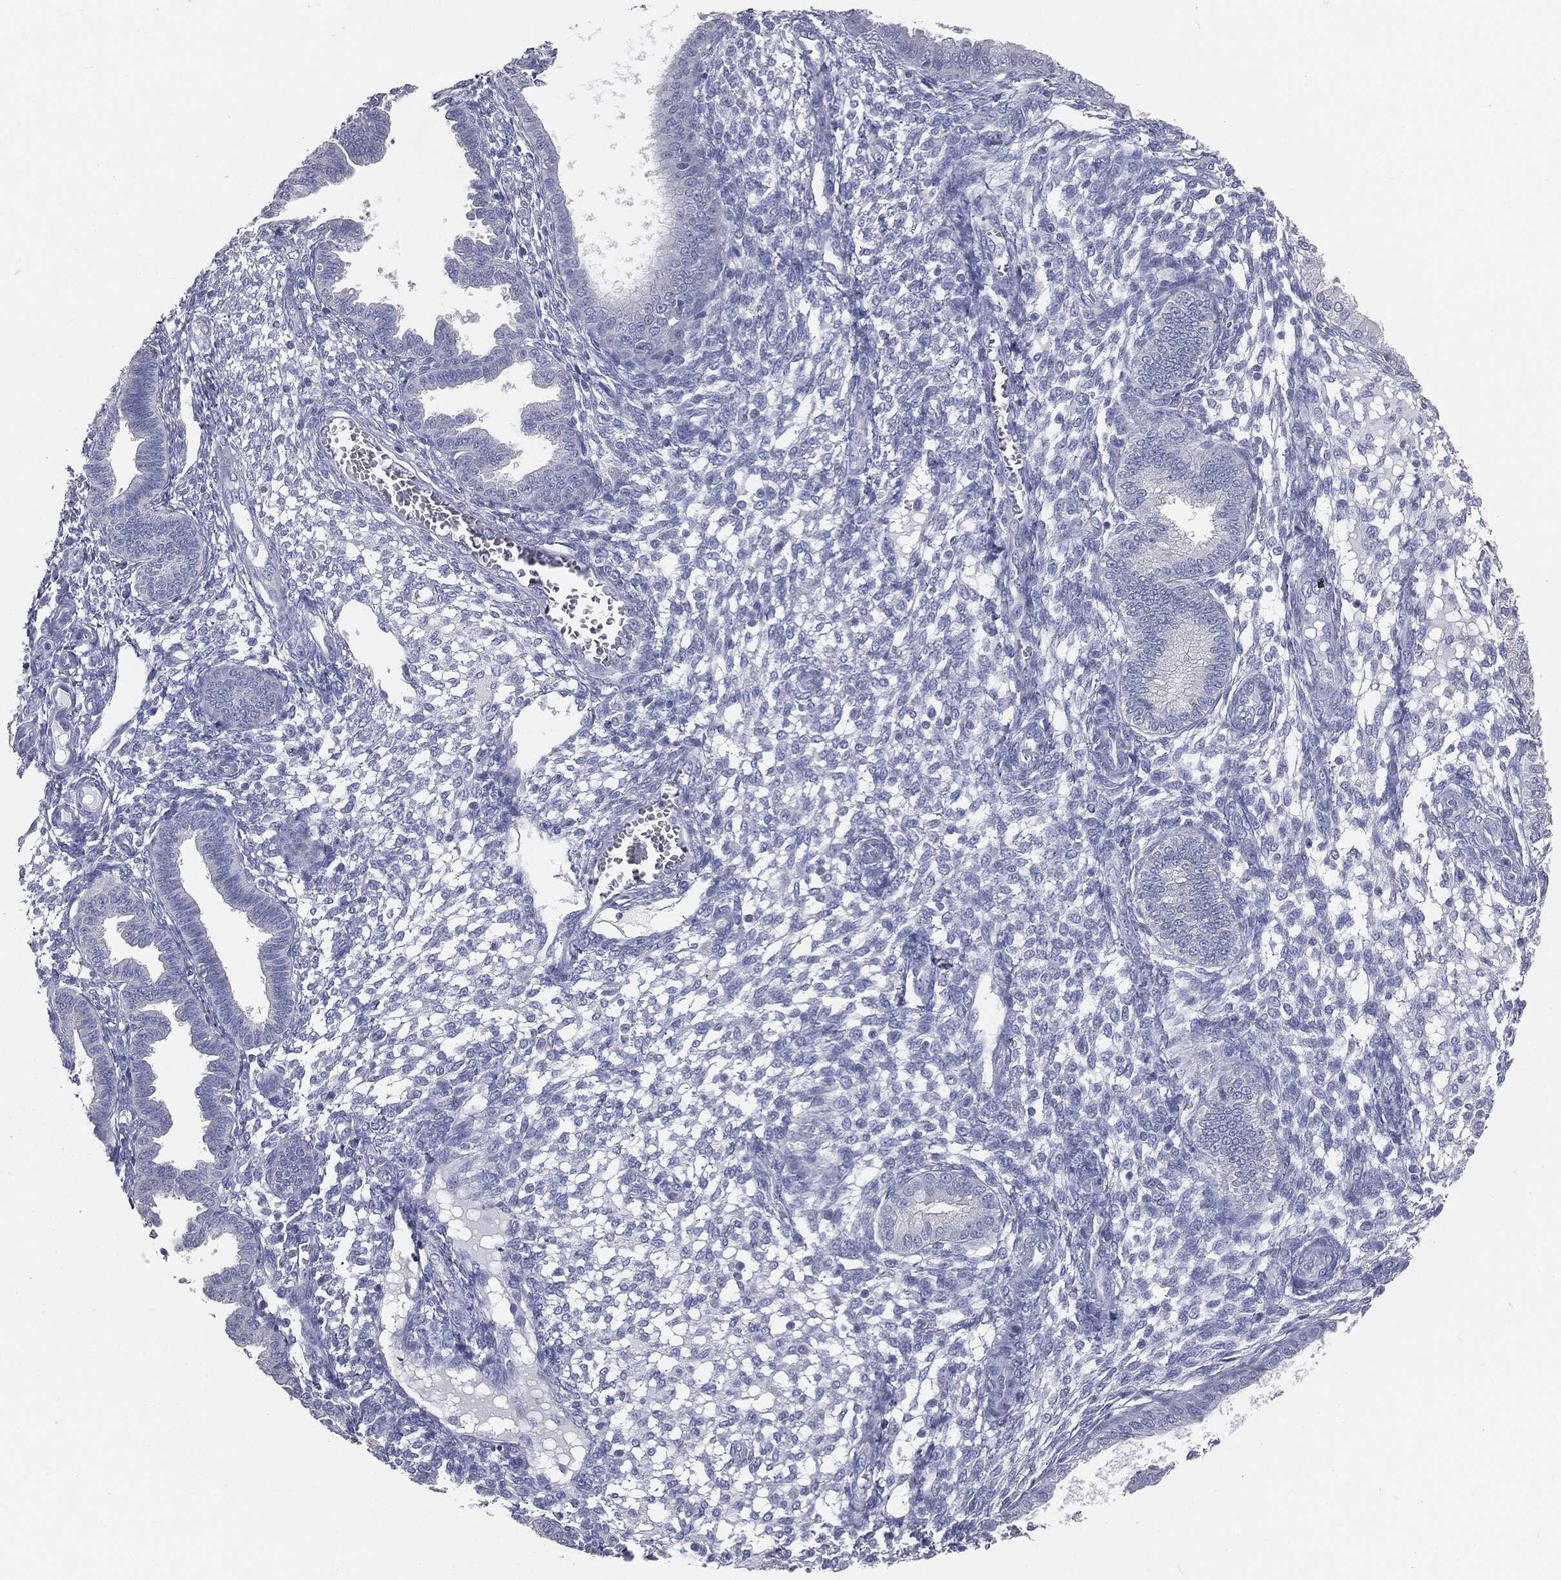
{"staining": {"intensity": "negative", "quantity": "none", "location": "none"}, "tissue": "endometrium", "cell_type": "Cells in endometrial stroma", "image_type": "normal", "snomed": [{"axis": "morphology", "description": "Normal tissue, NOS"}, {"axis": "topography", "description": "Endometrium"}], "caption": "Unremarkable endometrium was stained to show a protein in brown. There is no significant positivity in cells in endometrial stroma. The staining was performed using DAB (3,3'-diaminobenzidine) to visualize the protein expression in brown, while the nuclei were stained in blue with hematoxylin (Magnification: 20x).", "gene": "CAV3", "patient": {"sex": "female", "age": 43}}